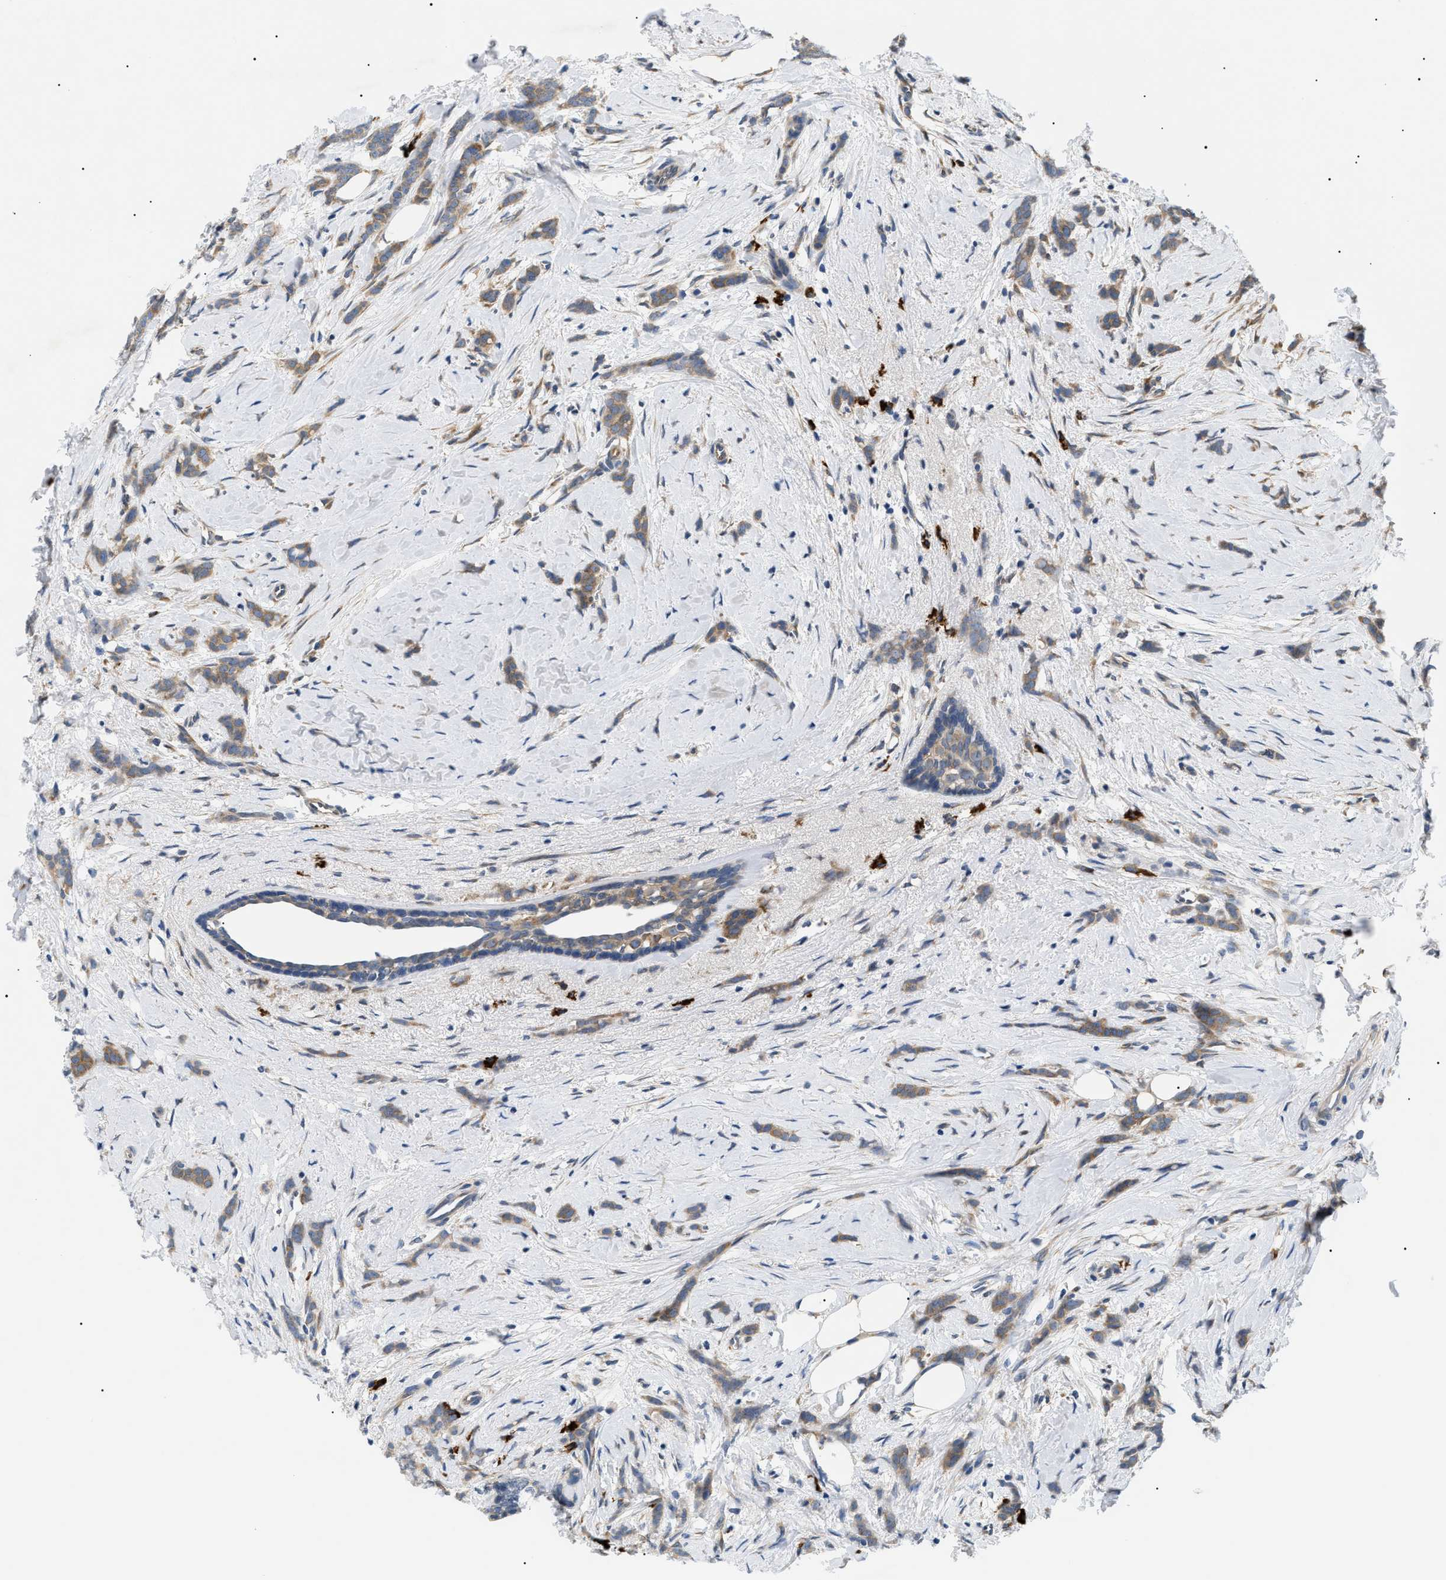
{"staining": {"intensity": "moderate", "quantity": ">75%", "location": "cytoplasmic/membranous"}, "tissue": "breast cancer", "cell_type": "Tumor cells", "image_type": "cancer", "snomed": [{"axis": "morphology", "description": "Lobular carcinoma, in situ"}, {"axis": "morphology", "description": "Lobular carcinoma"}, {"axis": "topography", "description": "Breast"}], "caption": "Immunohistochemistry (IHC) of breast cancer (lobular carcinoma in situ) demonstrates medium levels of moderate cytoplasmic/membranous positivity in about >75% of tumor cells. (DAB = brown stain, brightfield microscopy at high magnification).", "gene": "DERL1", "patient": {"sex": "female", "age": 41}}